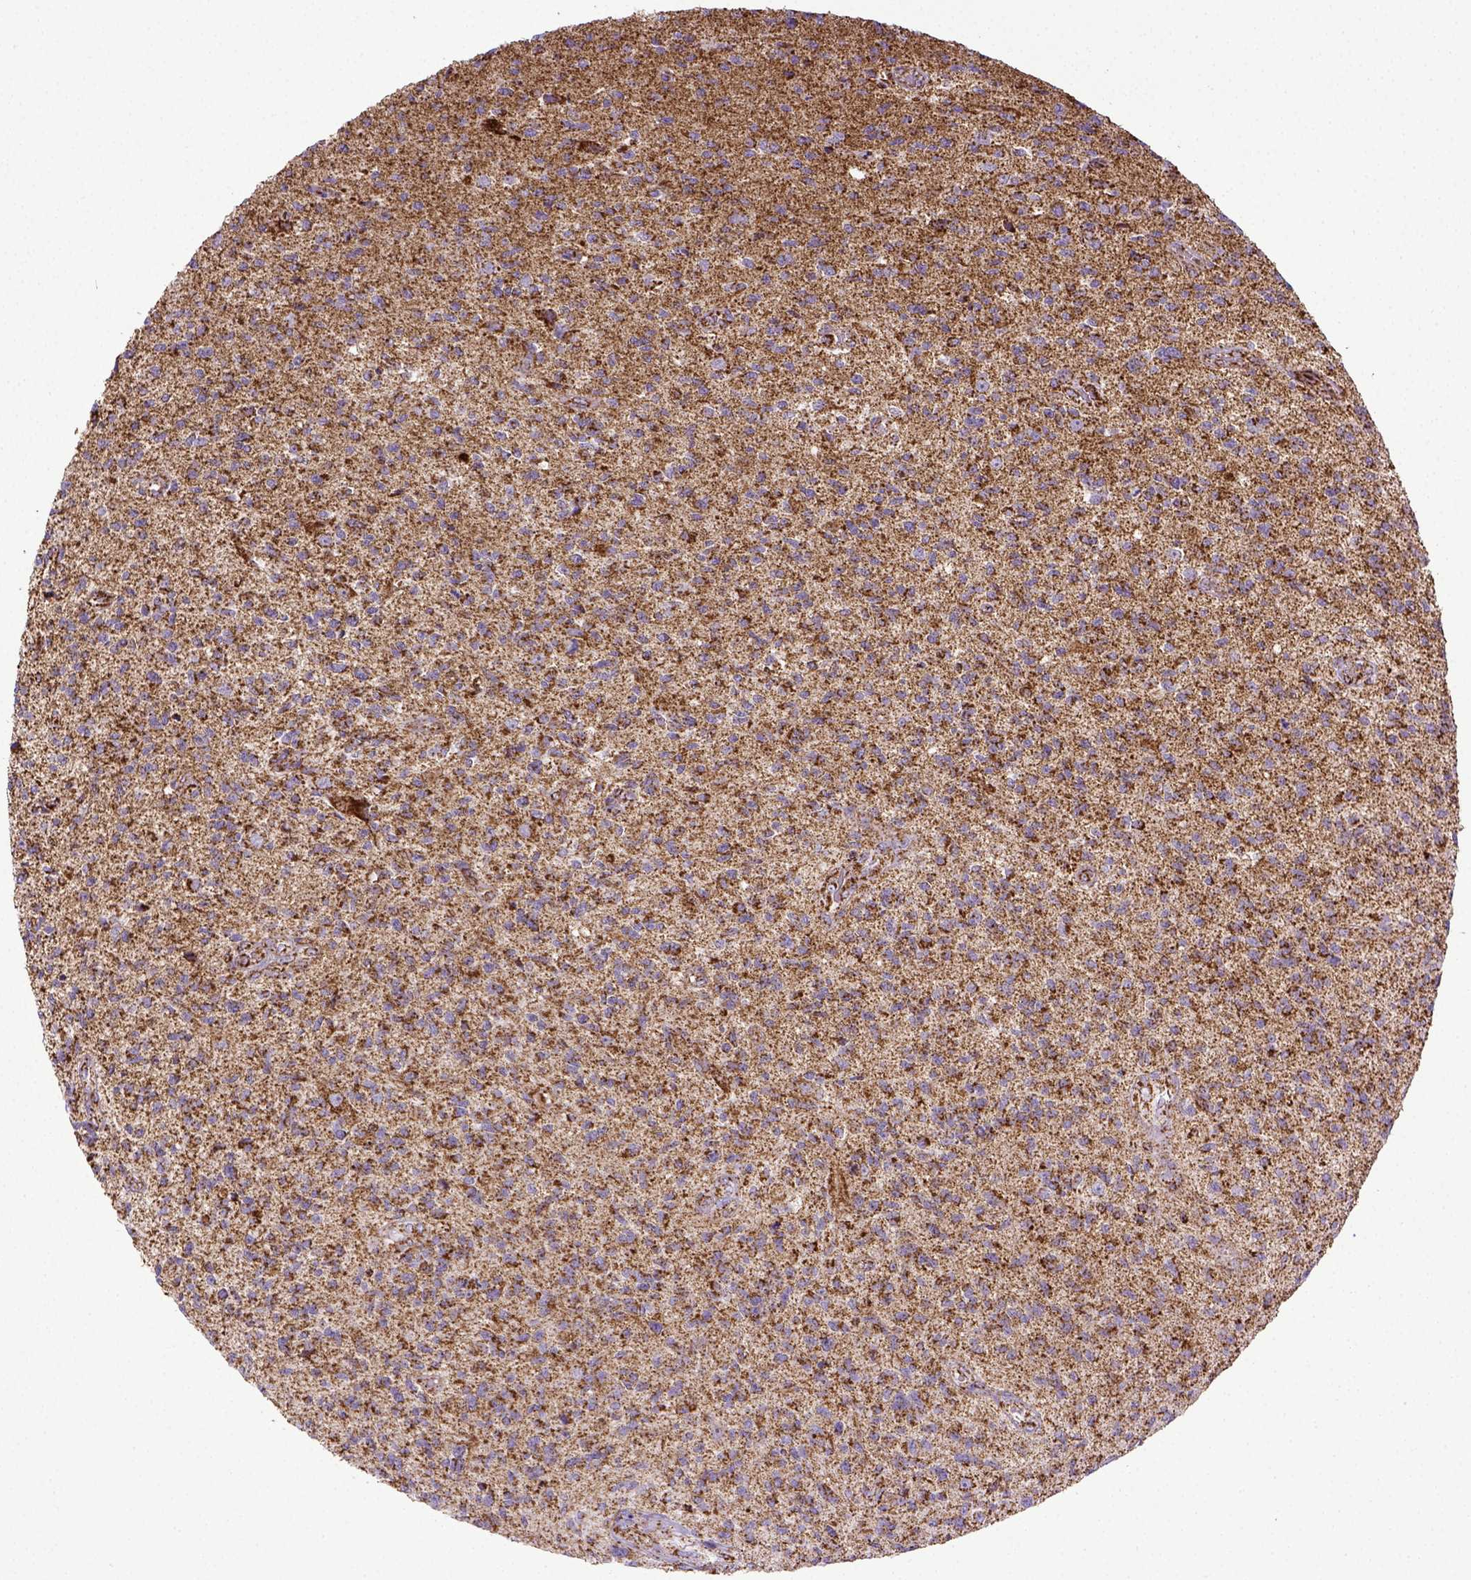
{"staining": {"intensity": "strong", "quantity": ">75%", "location": "cytoplasmic/membranous"}, "tissue": "glioma", "cell_type": "Tumor cells", "image_type": "cancer", "snomed": [{"axis": "morphology", "description": "Glioma, malignant, High grade"}, {"axis": "topography", "description": "Brain"}], "caption": "Immunohistochemical staining of human malignant high-grade glioma reveals strong cytoplasmic/membranous protein expression in approximately >75% of tumor cells. (brown staining indicates protein expression, while blue staining denotes nuclei).", "gene": "MT-CO1", "patient": {"sex": "male", "age": 56}}